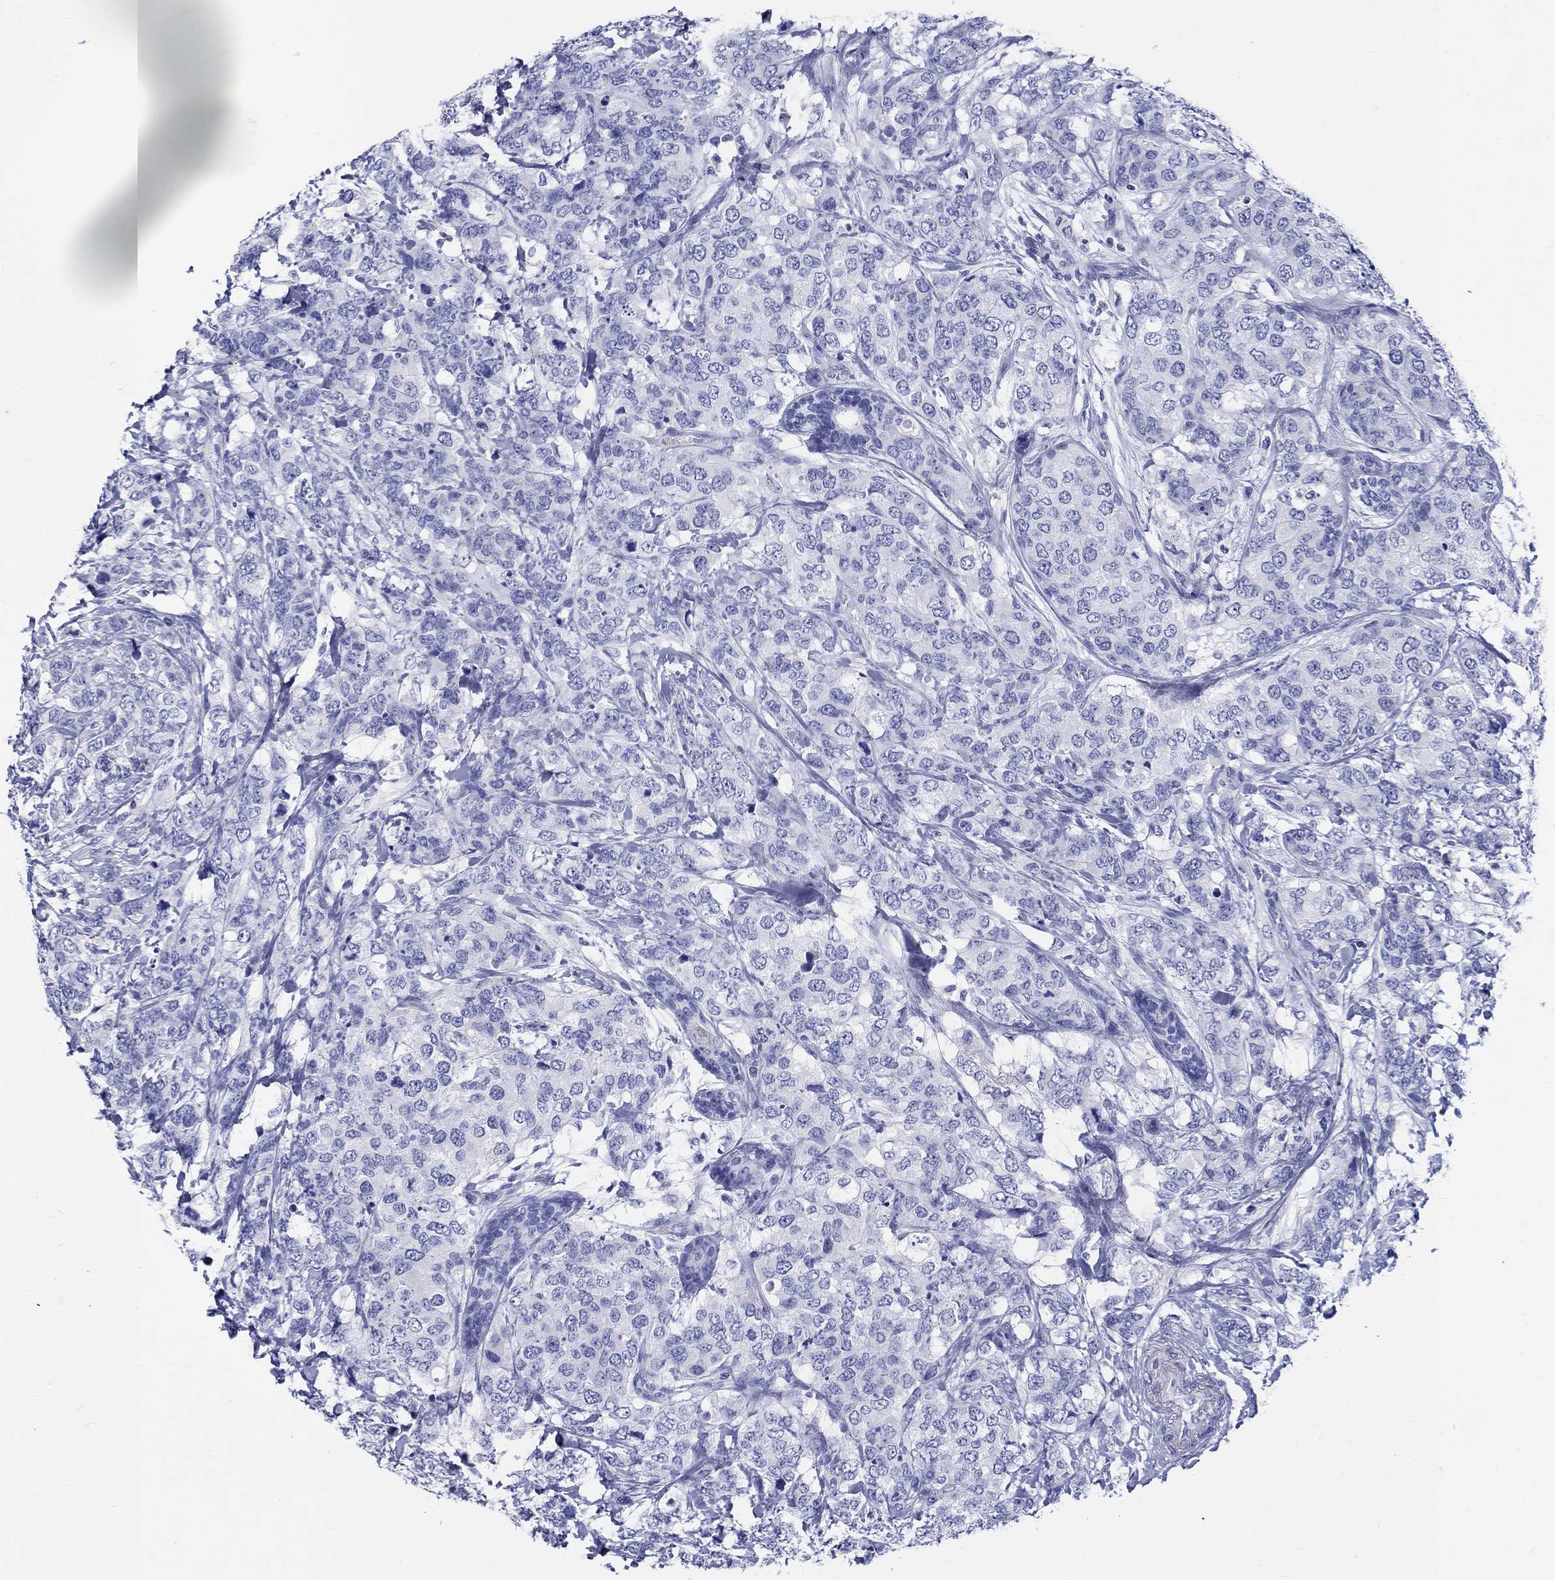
{"staining": {"intensity": "negative", "quantity": "none", "location": "none"}, "tissue": "breast cancer", "cell_type": "Tumor cells", "image_type": "cancer", "snomed": [{"axis": "morphology", "description": "Lobular carcinoma"}, {"axis": "topography", "description": "Breast"}], "caption": "The immunohistochemistry (IHC) histopathology image has no significant expression in tumor cells of lobular carcinoma (breast) tissue.", "gene": "CRYGS", "patient": {"sex": "female", "age": 59}}